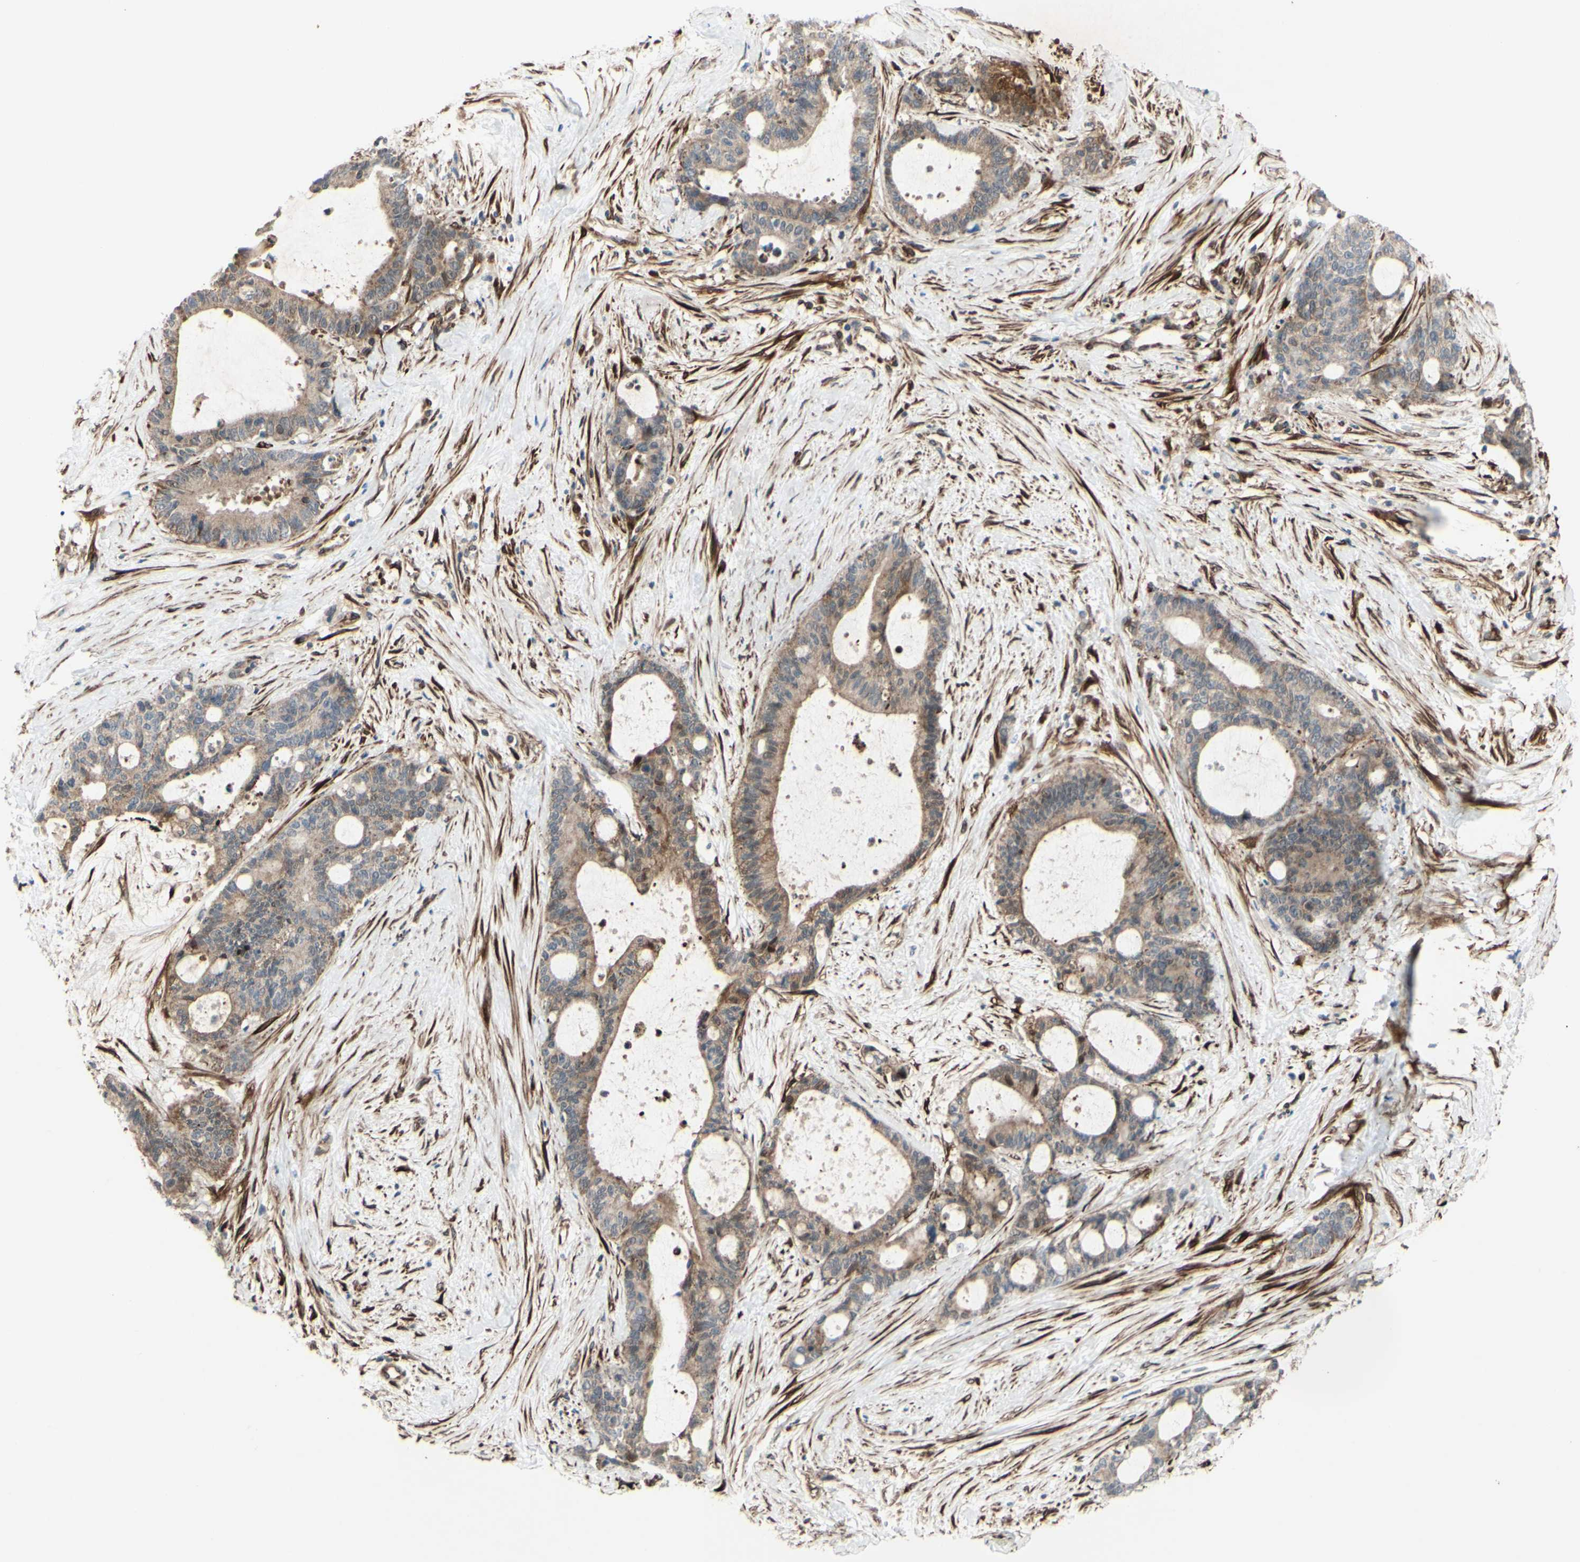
{"staining": {"intensity": "weak", "quantity": ">75%", "location": "cytoplasmic/membranous"}, "tissue": "liver cancer", "cell_type": "Tumor cells", "image_type": "cancer", "snomed": [{"axis": "morphology", "description": "Cholangiocarcinoma"}, {"axis": "topography", "description": "Liver"}], "caption": "Immunohistochemical staining of liver cholangiocarcinoma reveals low levels of weak cytoplasmic/membranous protein positivity in approximately >75% of tumor cells.", "gene": "PRAF2", "patient": {"sex": "female", "age": 73}}